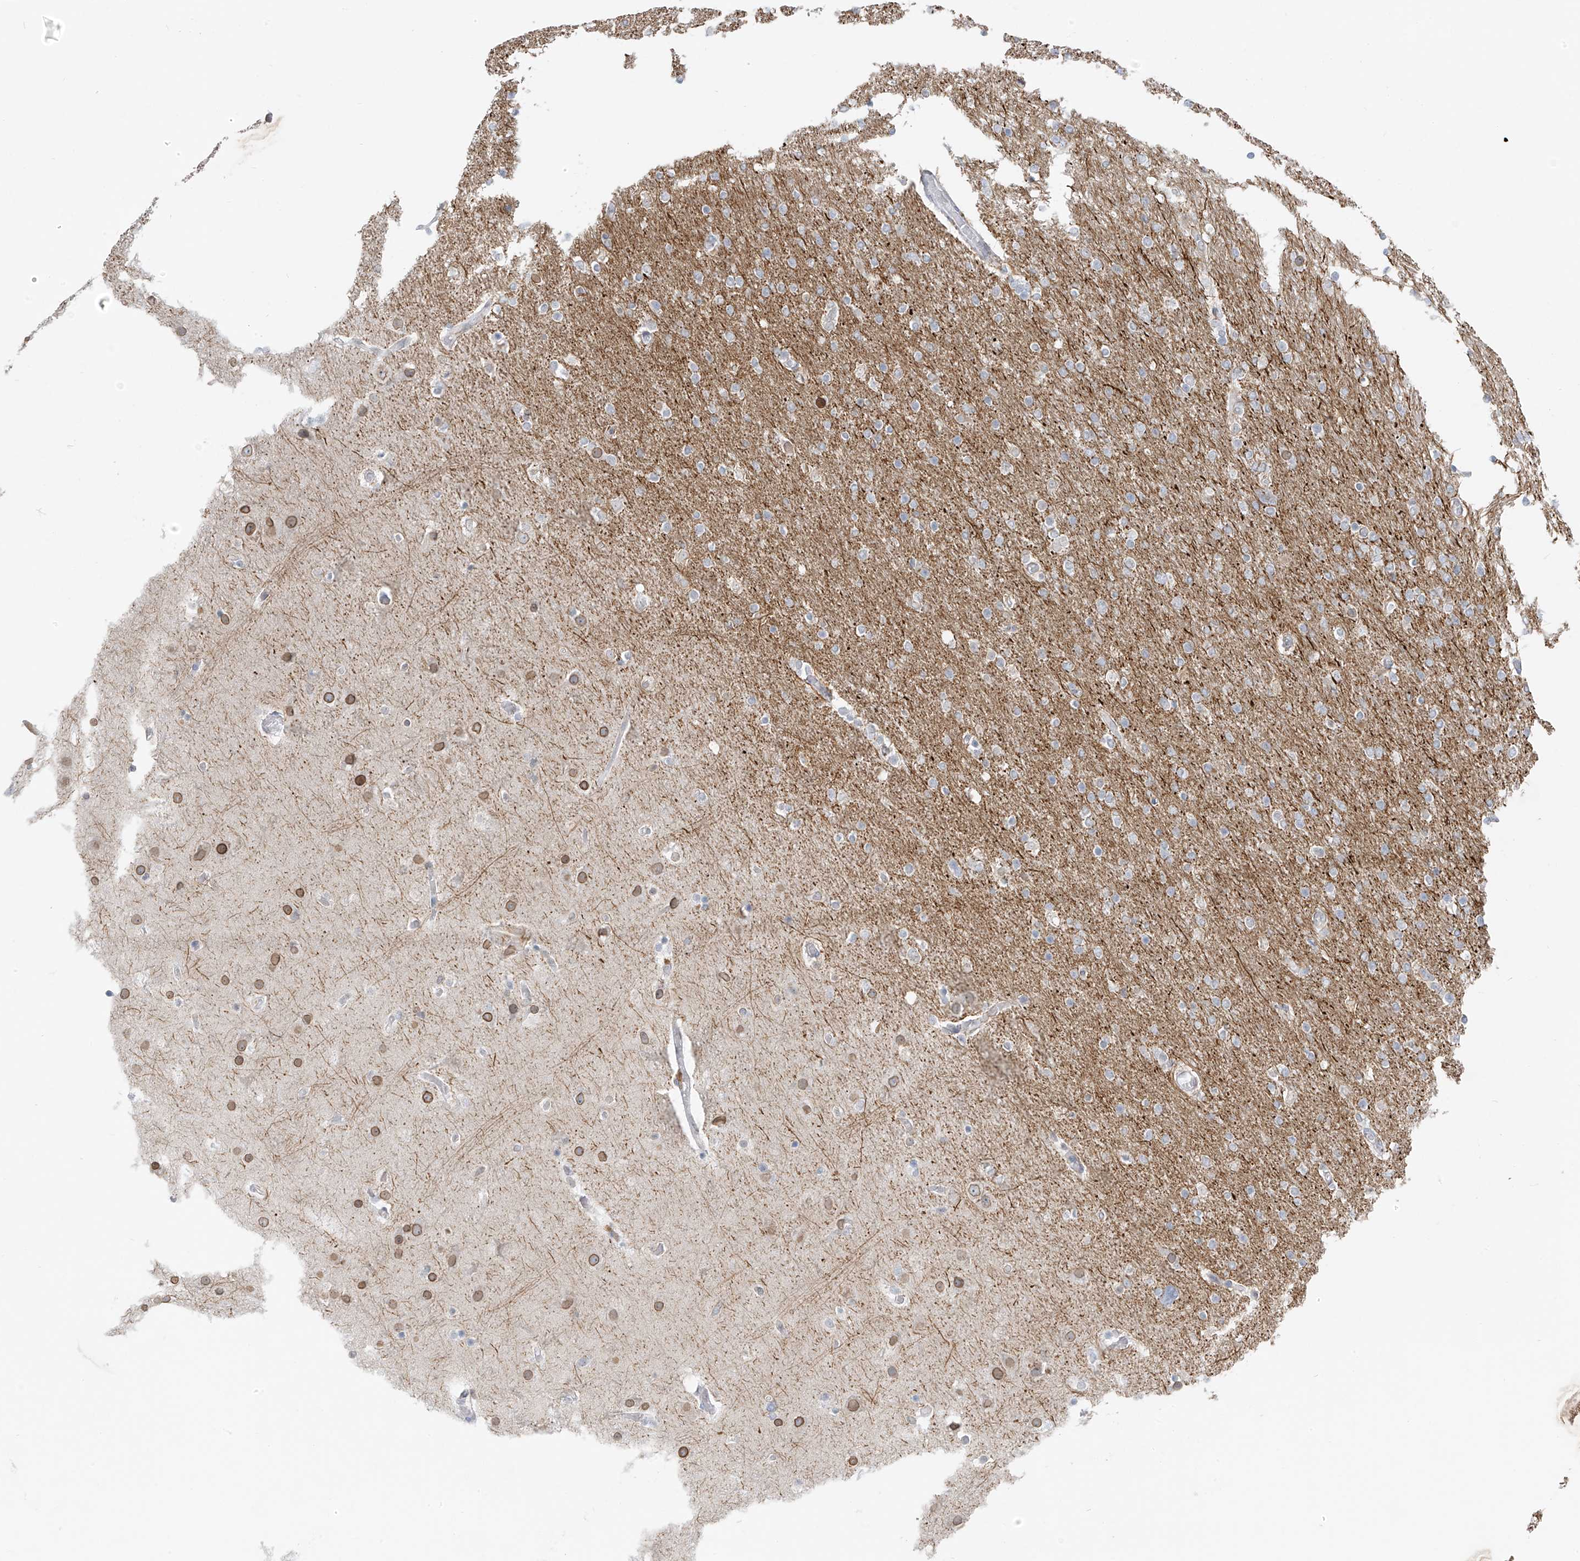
{"staining": {"intensity": "moderate", "quantity": "<25%", "location": "cytoplasmic/membranous,nuclear"}, "tissue": "glioma", "cell_type": "Tumor cells", "image_type": "cancer", "snomed": [{"axis": "morphology", "description": "Glioma, malignant, High grade"}, {"axis": "topography", "description": "Cerebral cortex"}], "caption": "Human high-grade glioma (malignant) stained with a brown dye displays moderate cytoplasmic/membranous and nuclear positive staining in approximately <25% of tumor cells.", "gene": "OSBPL7", "patient": {"sex": "female", "age": 36}}